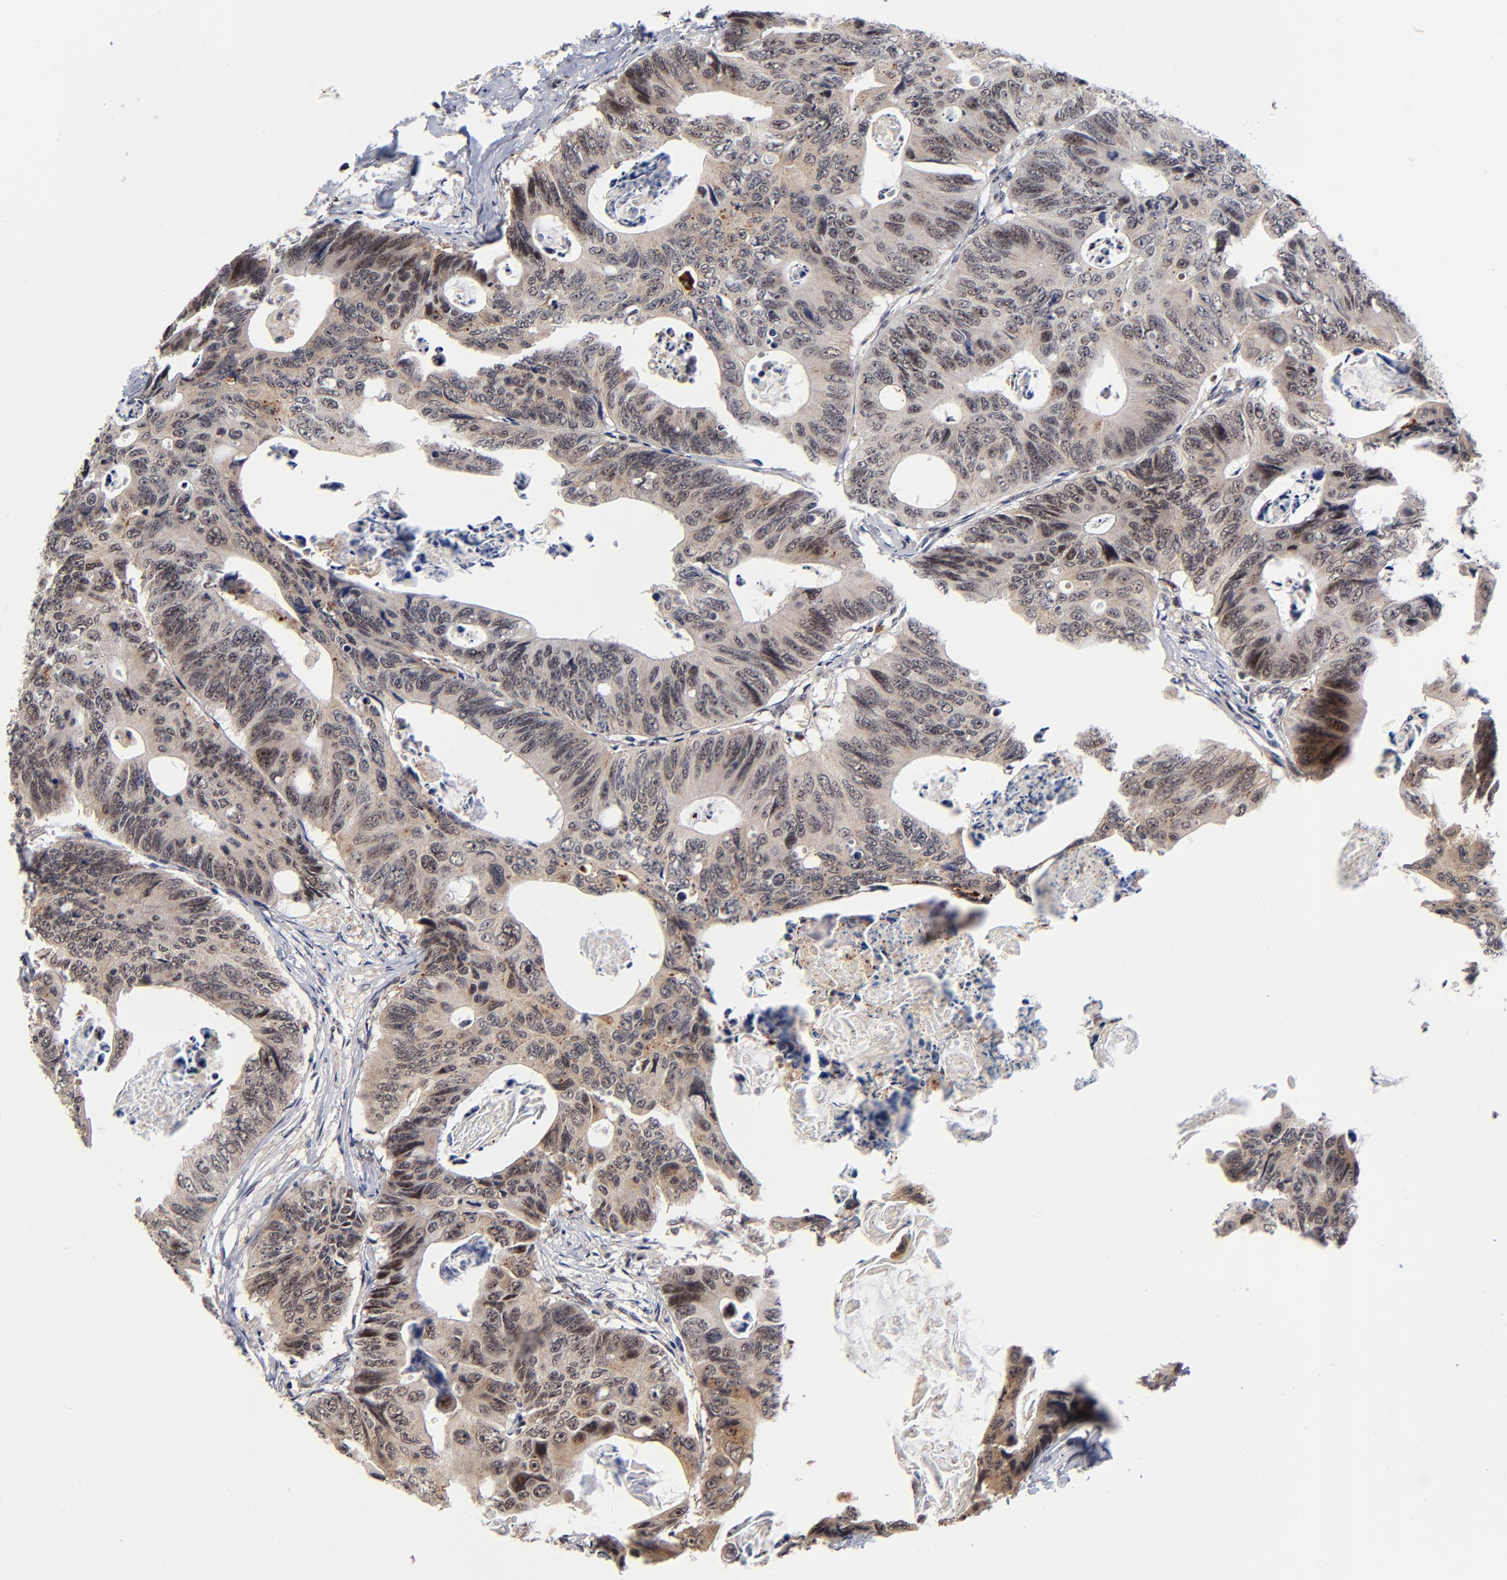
{"staining": {"intensity": "weak", "quantity": "25%-75%", "location": "cytoplasmic/membranous,nuclear"}, "tissue": "colorectal cancer", "cell_type": "Tumor cells", "image_type": "cancer", "snomed": [{"axis": "morphology", "description": "Adenocarcinoma, NOS"}, {"axis": "topography", "description": "Colon"}], "caption": "DAB (3,3'-diaminobenzidine) immunohistochemical staining of human colorectal cancer shows weak cytoplasmic/membranous and nuclear protein staining in approximately 25%-75% of tumor cells.", "gene": "ZNF419", "patient": {"sex": "female", "age": 55}}